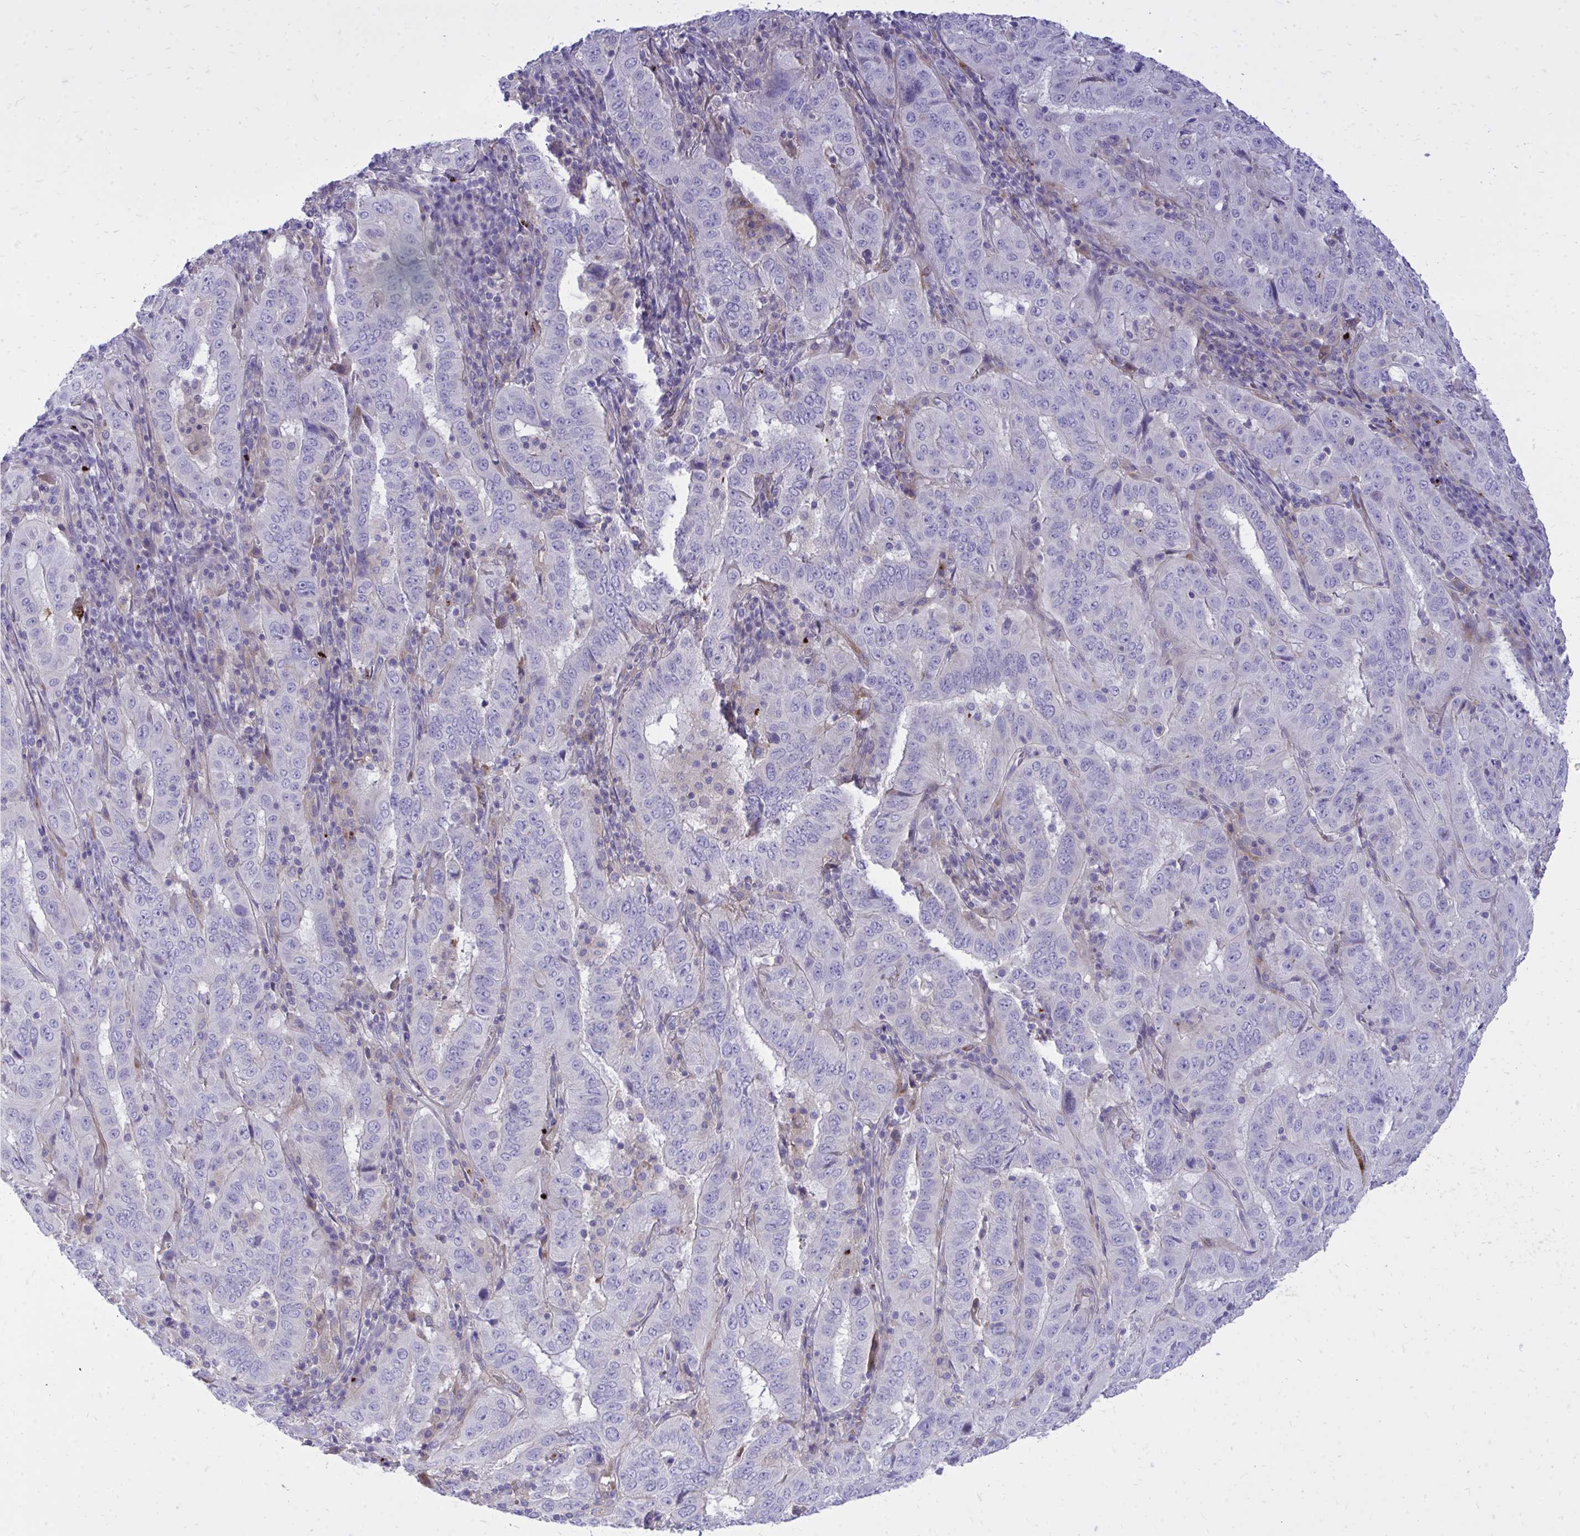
{"staining": {"intensity": "negative", "quantity": "none", "location": "none"}, "tissue": "pancreatic cancer", "cell_type": "Tumor cells", "image_type": "cancer", "snomed": [{"axis": "morphology", "description": "Adenocarcinoma, NOS"}, {"axis": "topography", "description": "Pancreas"}], "caption": "This is an immunohistochemistry image of human pancreatic adenocarcinoma. There is no expression in tumor cells.", "gene": "TP53I11", "patient": {"sex": "male", "age": 63}}